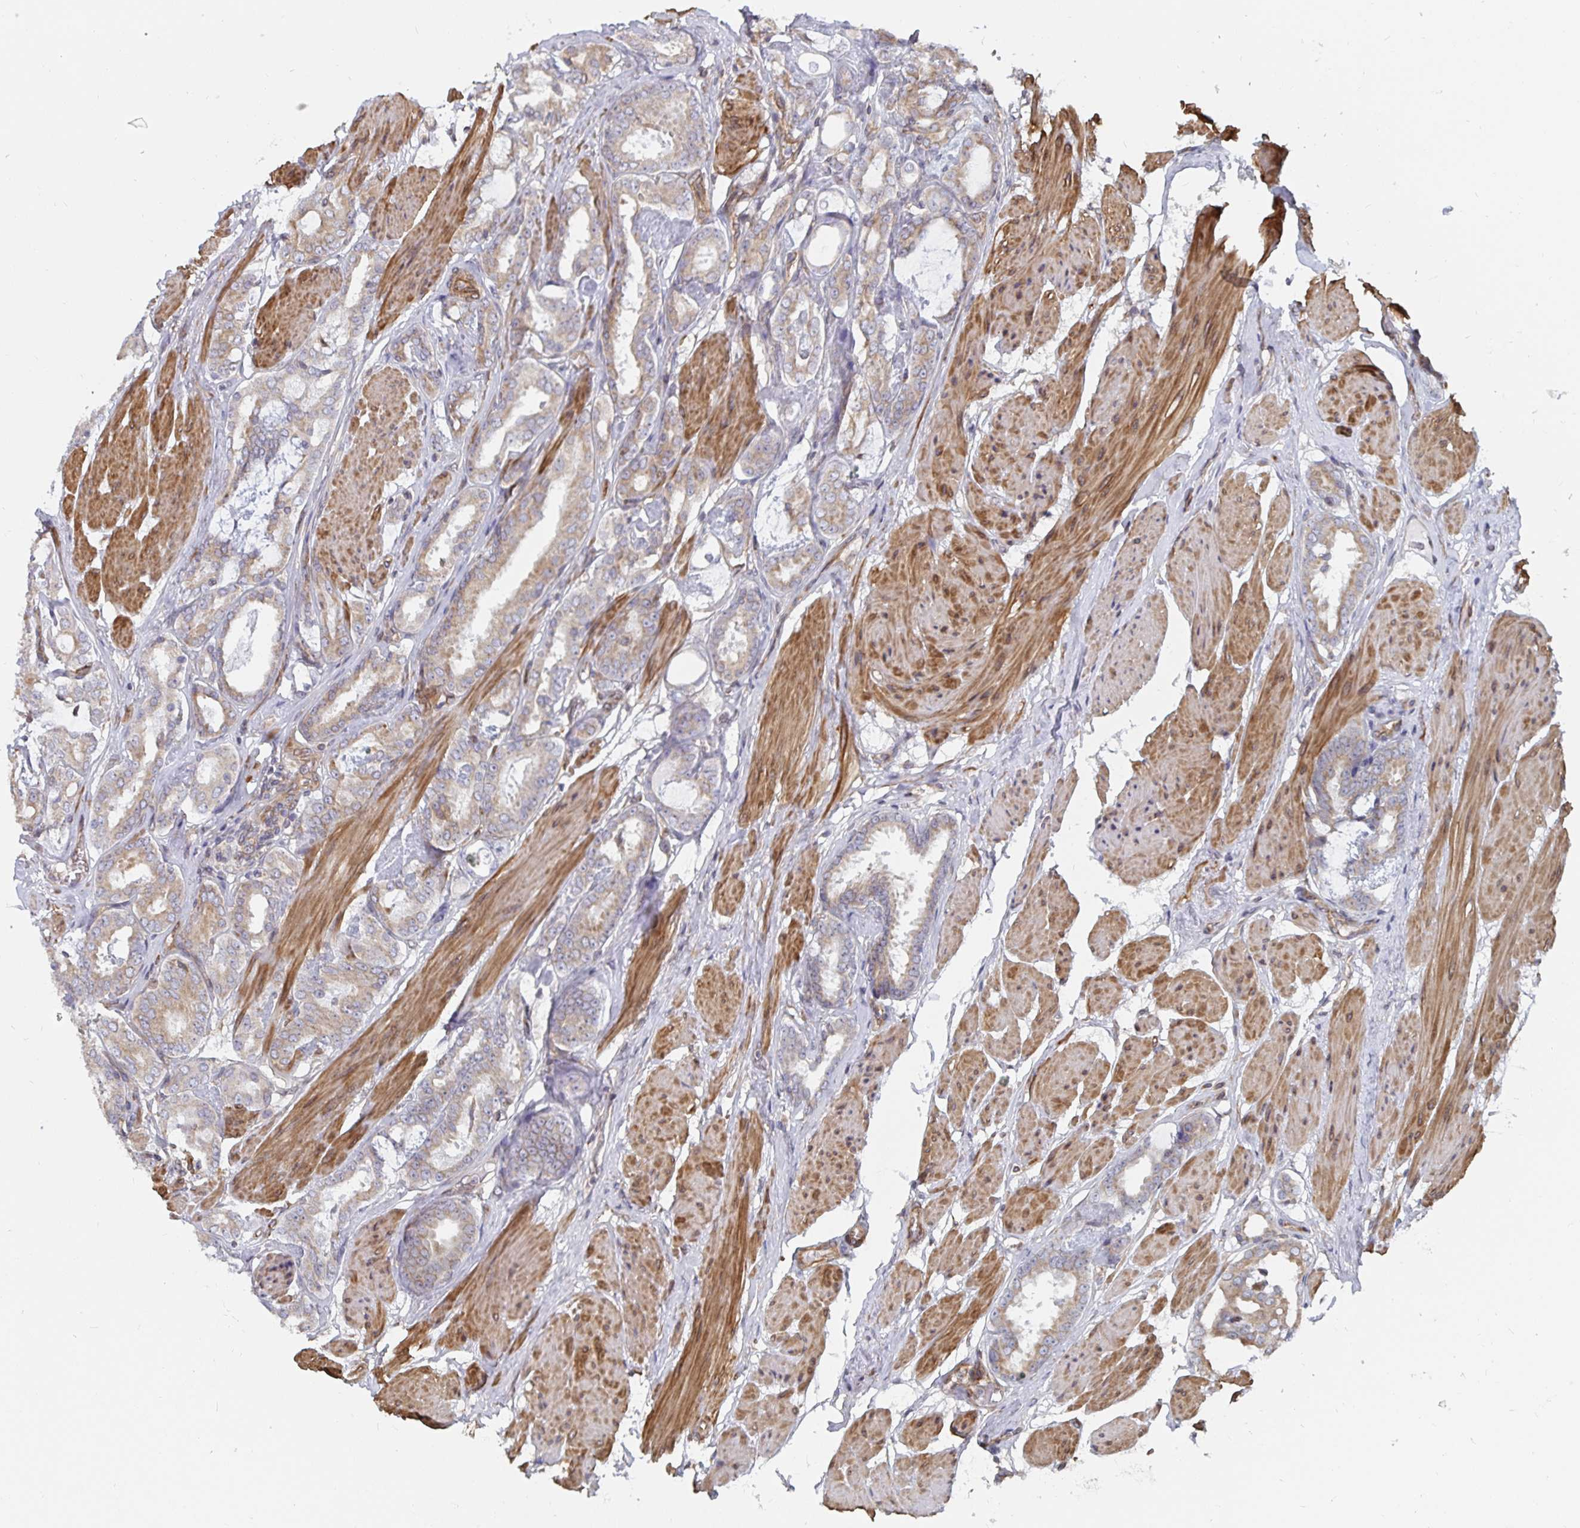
{"staining": {"intensity": "weak", "quantity": ">75%", "location": "cytoplasmic/membranous"}, "tissue": "prostate cancer", "cell_type": "Tumor cells", "image_type": "cancer", "snomed": [{"axis": "morphology", "description": "Adenocarcinoma, High grade"}, {"axis": "topography", "description": "Prostate"}], "caption": "A photomicrograph of prostate cancer stained for a protein displays weak cytoplasmic/membranous brown staining in tumor cells.", "gene": "BCAP29", "patient": {"sex": "male", "age": 63}}